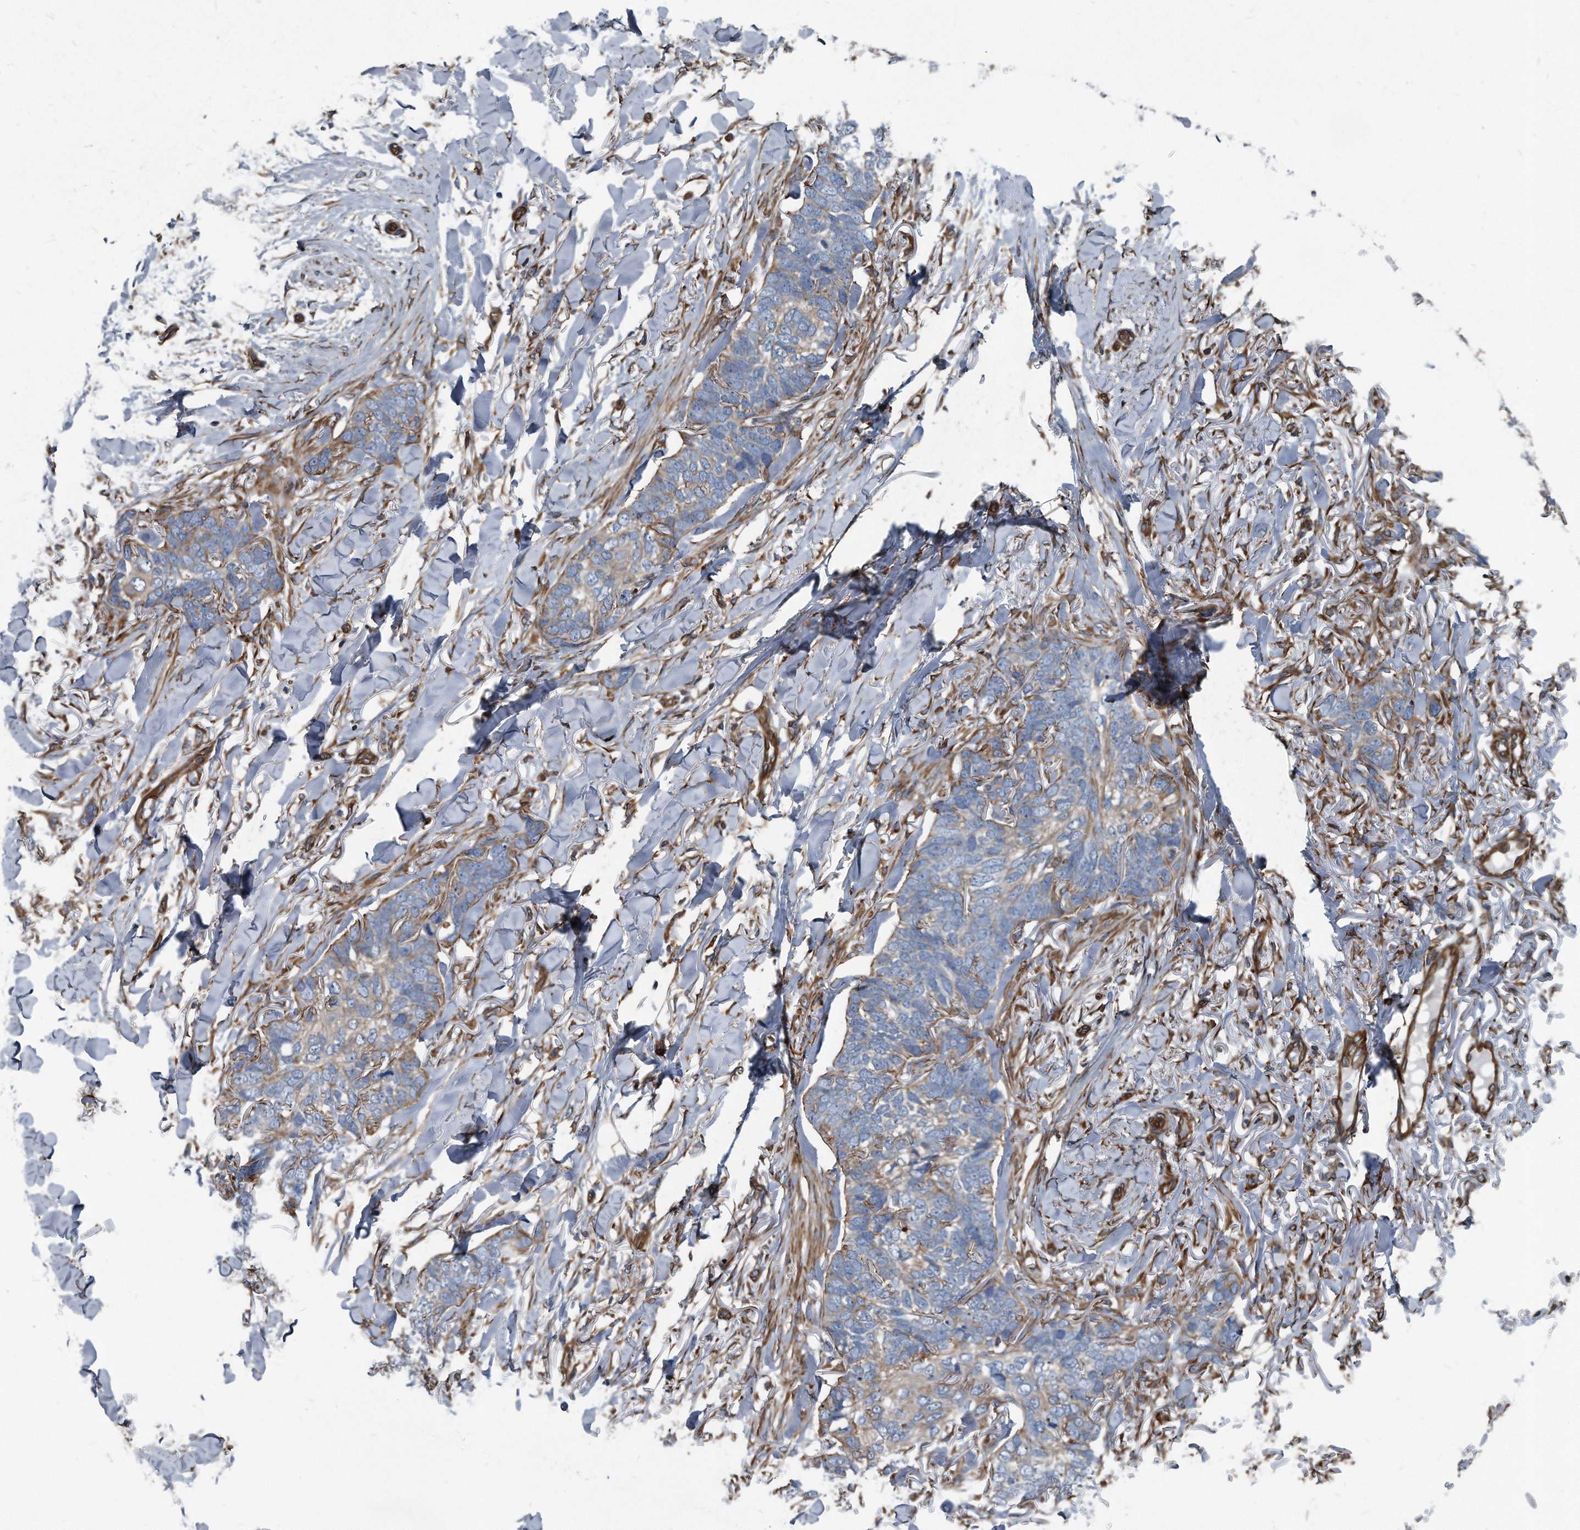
{"staining": {"intensity": "moderate", "quantity": "<25%", "location": "cytoplasmic/membranous"}, "tissue": "skin cancer", "cell_type": "Tumor cells", "image_type": "cancer", "snomed": [{"axis": "morphology", "description": "Normal tissue, NOS"}, {"axis": "morphology", "description": "Basal cell carcinoma"}, {"axis": "topography", "description": "Skin"}], "caption": "Protein staining by IHC demonstrates moderate cytoplasmic/membranous positivity in approximately <25% of tumor cells in basal cell carcinoma (skin).", "gene": "PLEC", "patient": {"sex": "male", "age": 77}}